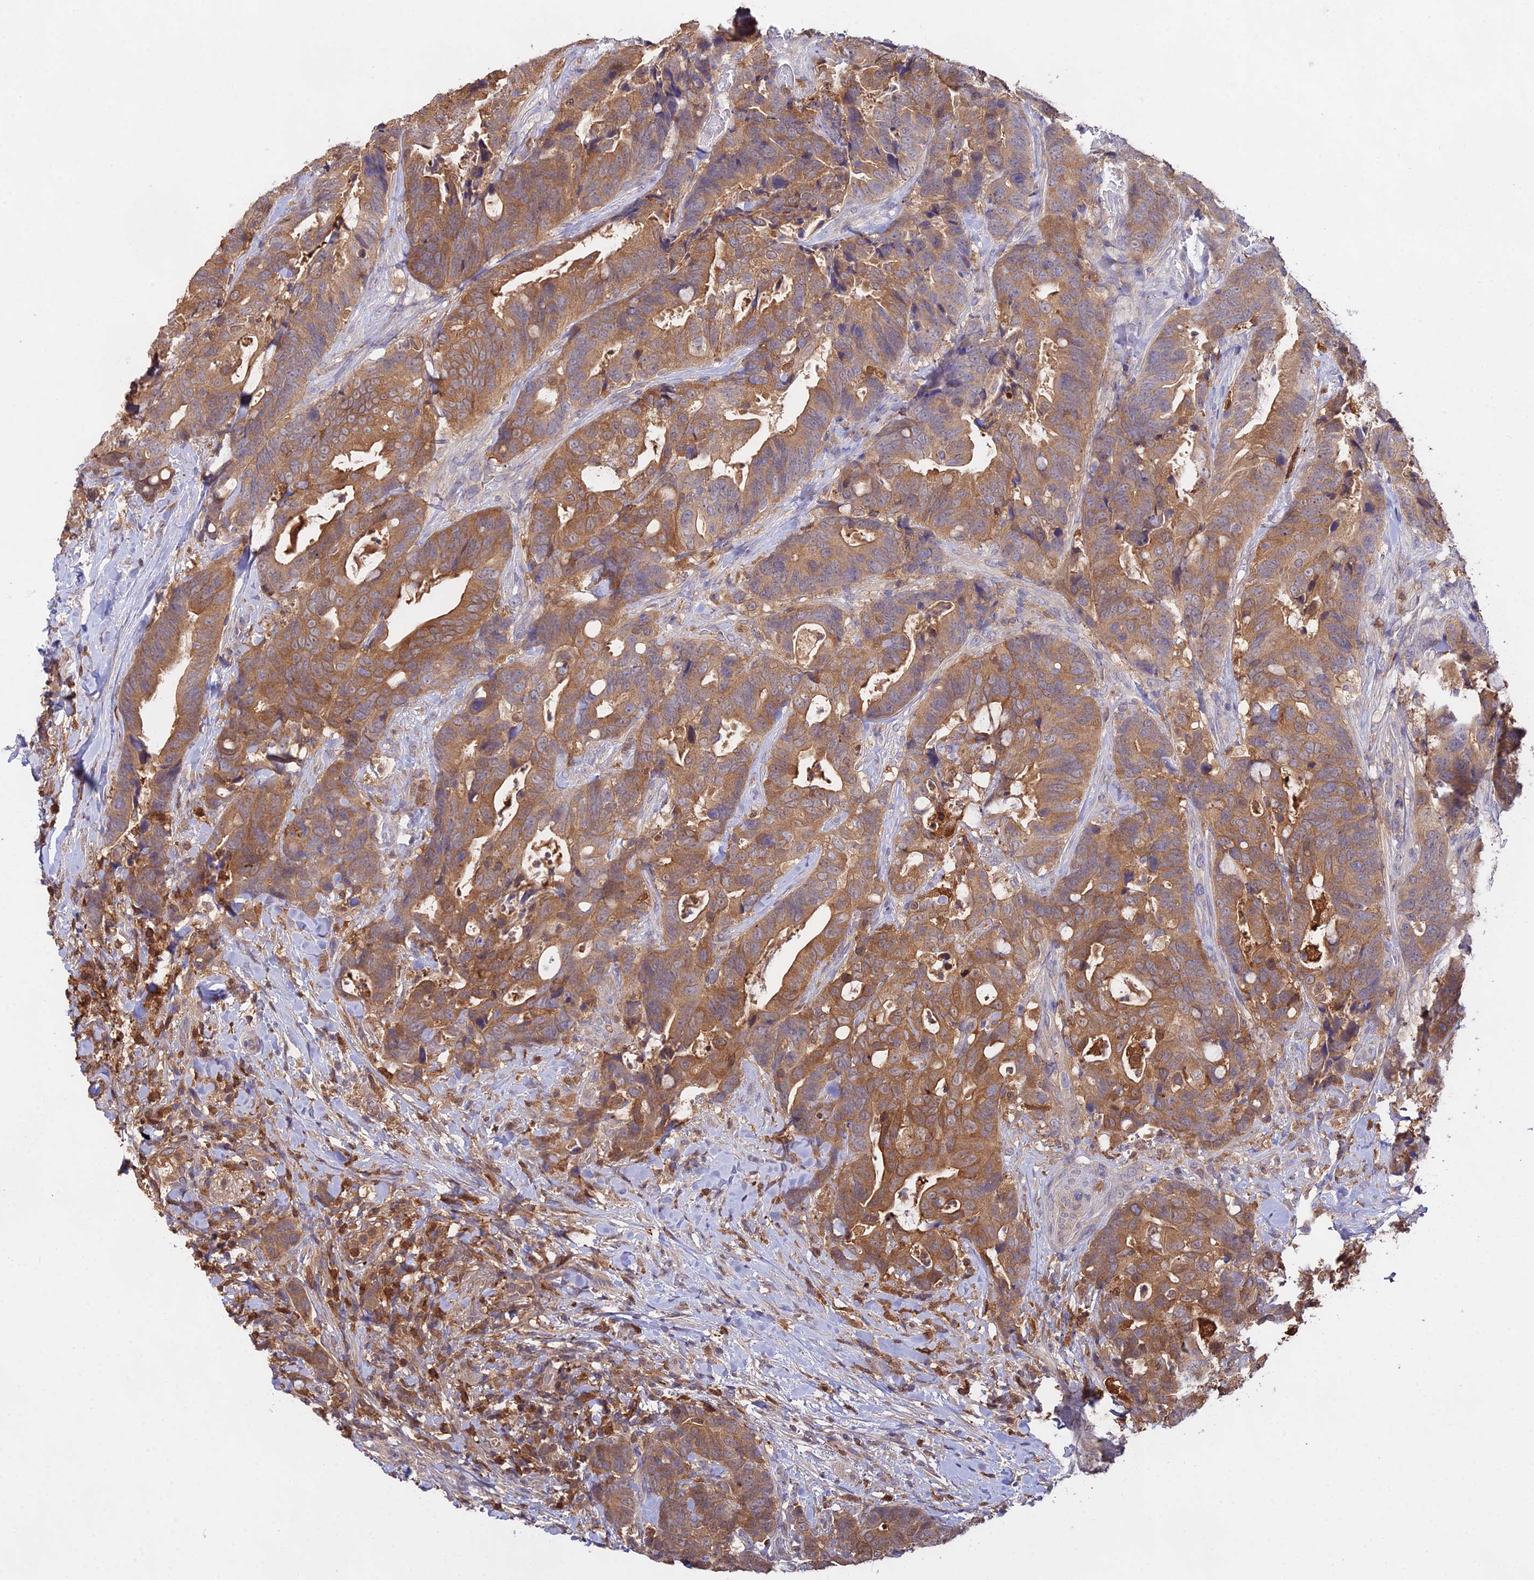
{"staining": {"intensity": "moderate", "quantity": ">75%", "location": "cytoplasmic/membranous"}, "tissue": "colorectal cancer", "cell_type": "Tumor cells", "image_type": "cancer", "snomed": [{"axis": "morphology", "description": "Adenocarcinoma, NOS"}, {"axis": "topography", "description": "Colon"}], "caption": "Immunohistochemical staining of human colorectal adenocarcinoma reveals medium levels of moderate cytoplasmic/membranous protein positivity in about >75% of tumor cells. (Stains: DAB (3,3'-diaminobenzidine) in brown, nuclei in blue, Microscopy: brightfield microscopy at high magnification).", "gene": "FBP1", "patient": {"sex": "female", "age": 82}}